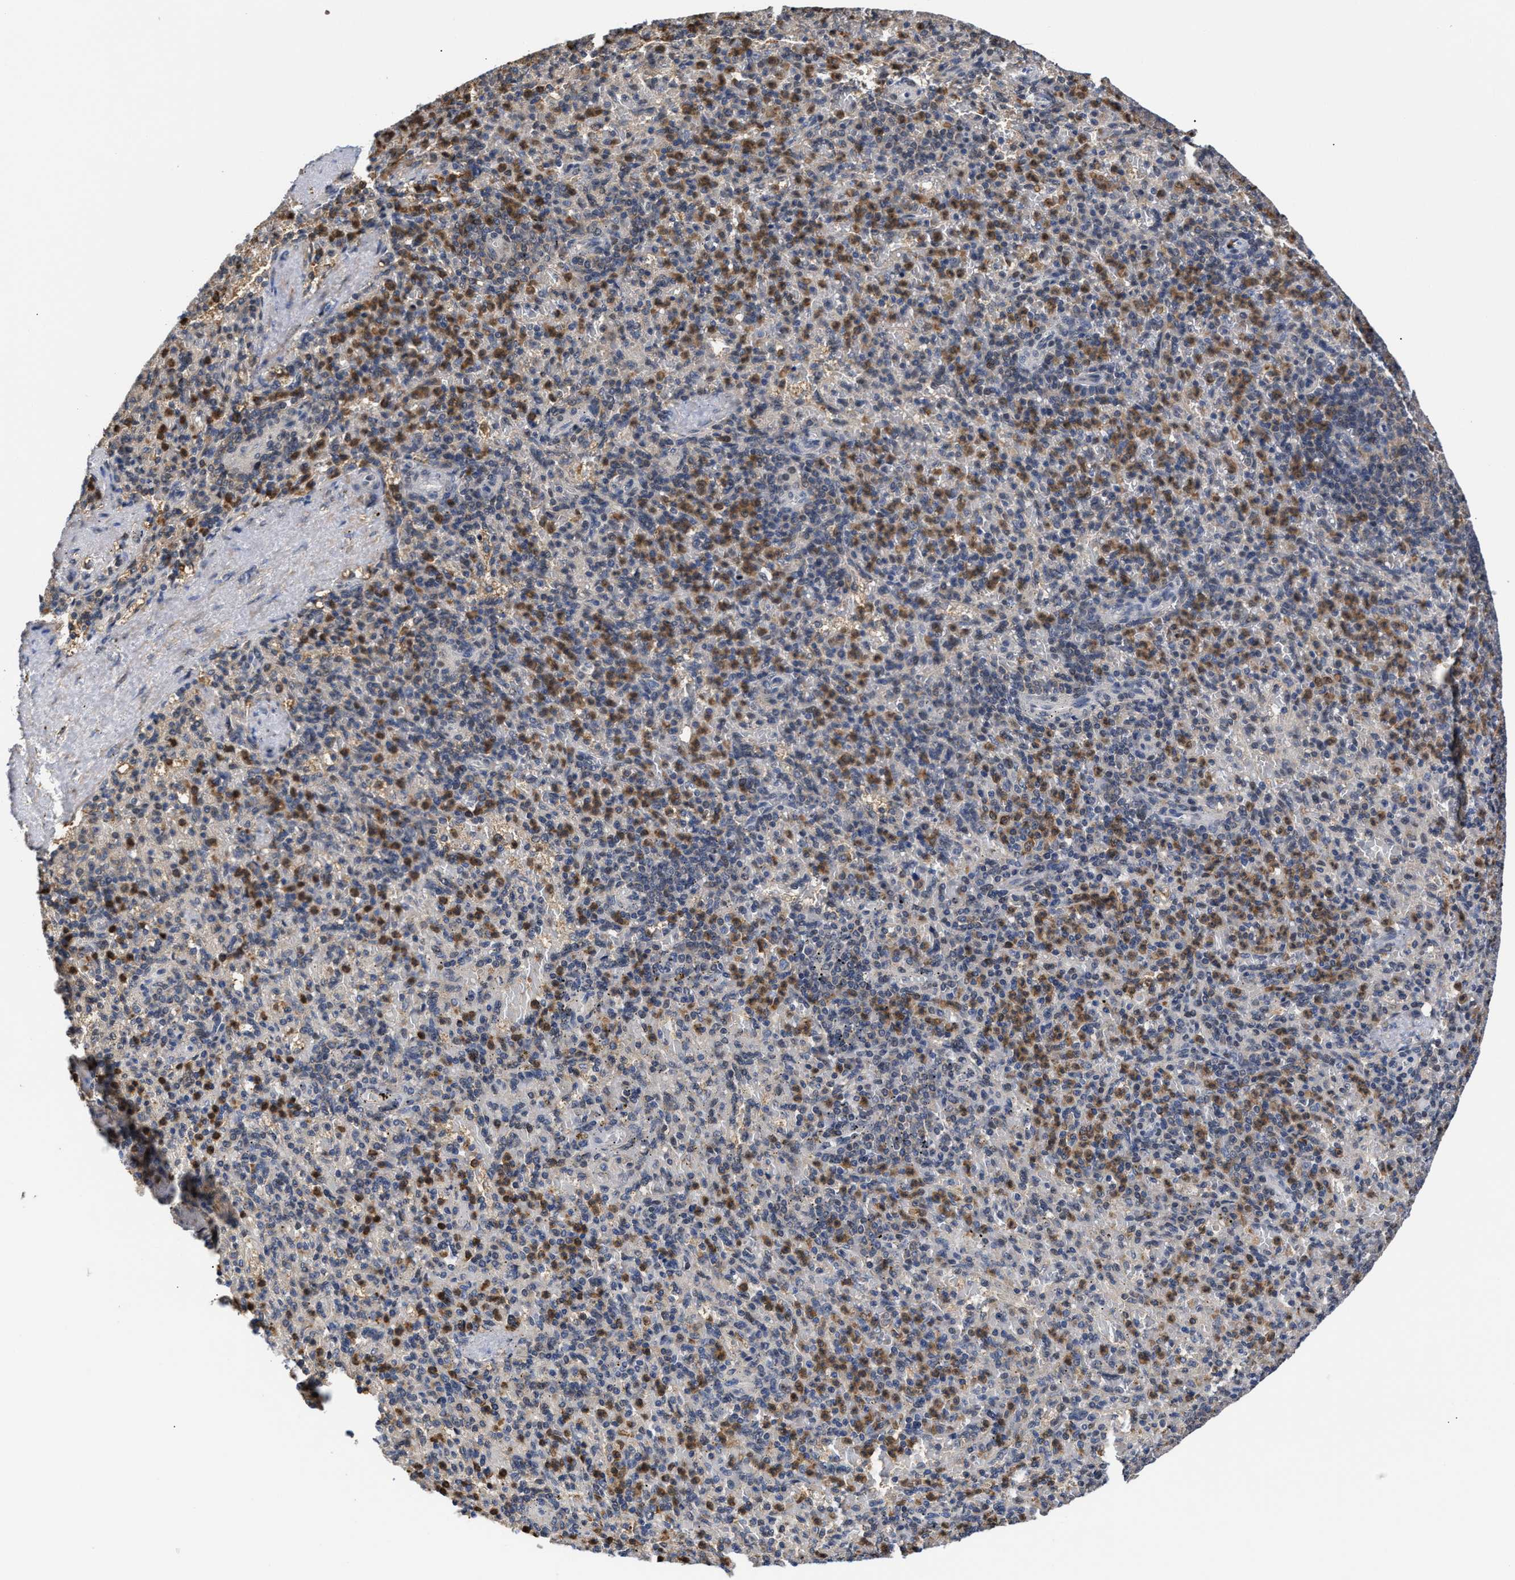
{"staining": {"intensity": "moderate", "quantity": "25%-75%", "location": "cytoplasmic/membranous"}, "tissue": "spleen", "cell_type": "Cells in red pulp", "image_type": "normal", "snomed": [{"axis": "morphology", "description": "Normal tissue, NOS"}, {"axis": "topography", "description": "Spleen"}], "caption": "This photomicrograph shows immunohistochemistry (IHC) staining of unremarkable human spleen, with medium moderate cytoplasmic/membranous positivity in about 25%-75% of cells in red pulp.", "gene": "KLHDC1", "patient": {"sex": "female", "age": 74}}